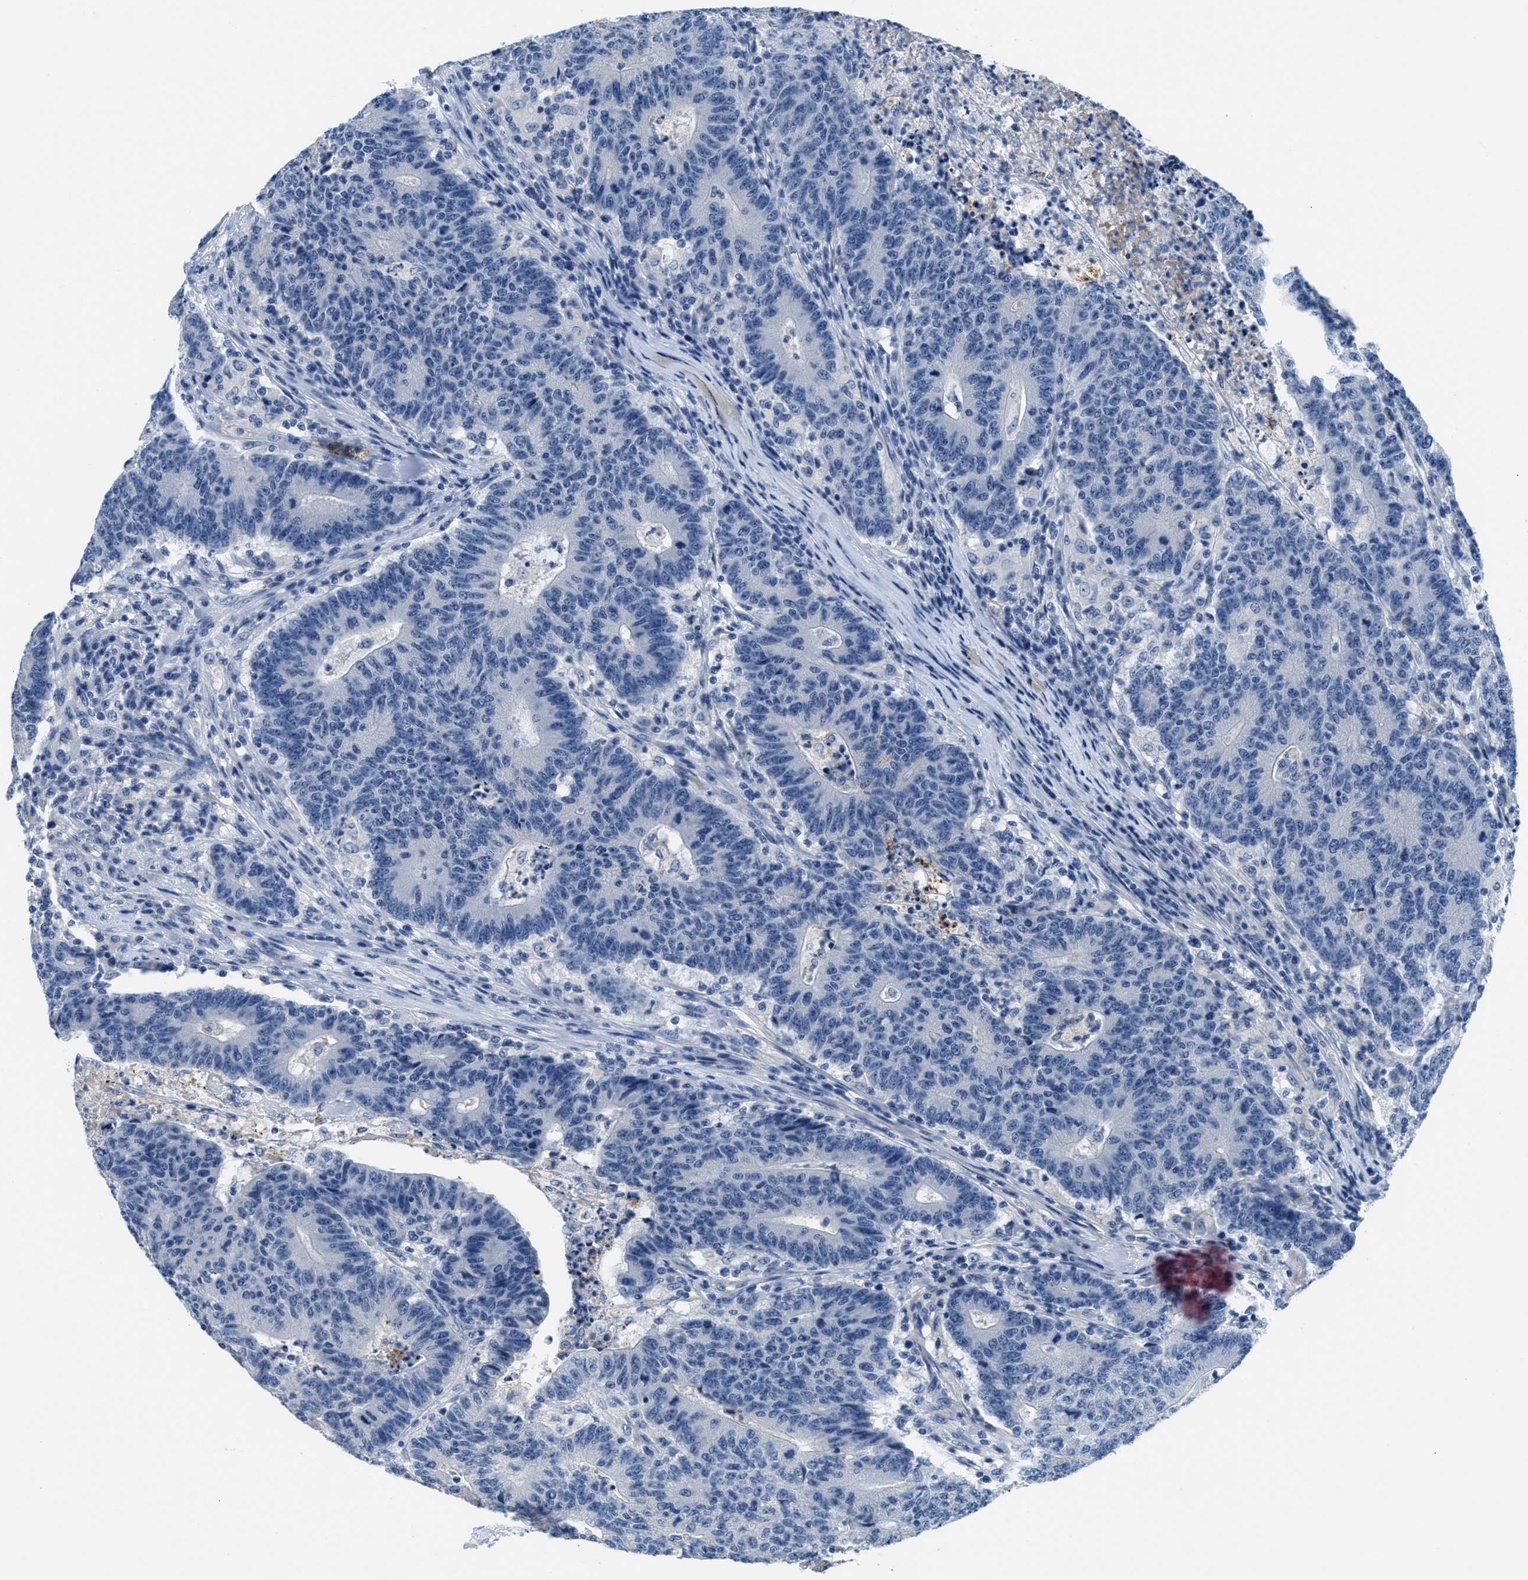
{"staining": {"intensity": "negative", "quantity": "none", "location": "none"}, "tissue": "colorectal cancer", "cell_type": "Tumor cells", "image_type": "cancer", "snomed": [{"axis": "morphology", "description": "Normal tissue, NOS"}, {"axis": "morphology", "description": "Adenocarcinoma, NOS"}, {"axis": "topography", "description": "Colon"}], "caption": "A histopathology image of human colorectal cancer is negative for staining in tumor cells. (DAB (3,3'-diaminobenzidine) immunohistochemistry (IHC) with hematoxylin counter stain).", "gene": "A2M", "patient": {"sex": "female", "age": 75}}